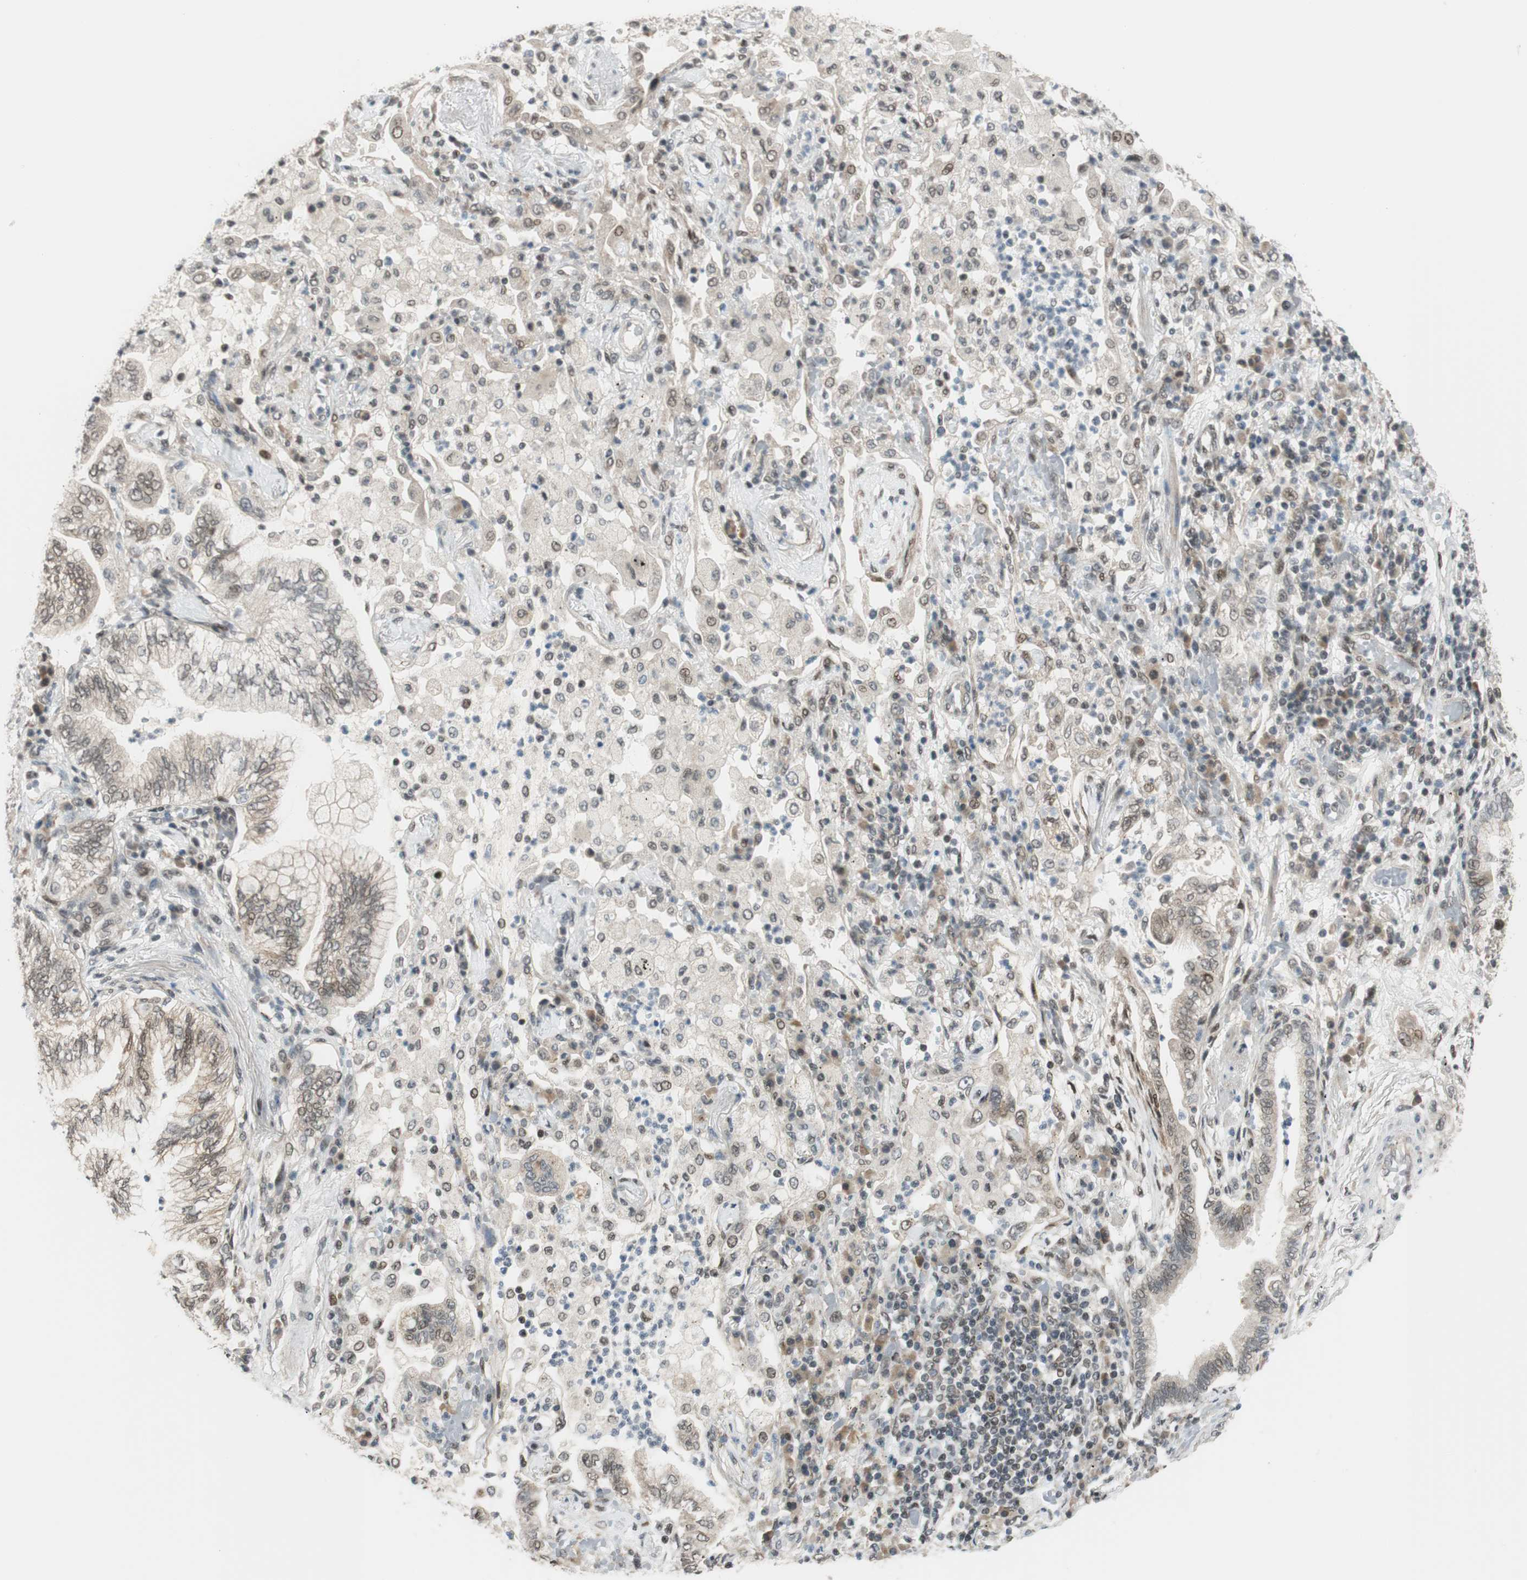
{"staining": {"intensity": "weak", "quantity": ">75%", "location": "cytoplasmic/membranous"}, "tissue": "lung cancer", "cell_type": "Tumor cells", "image_type": "cancer", "snomed": [{"axis": "morphology", "description": "Normal tissue, NOS"}, {"axis": "morphology", "description": "Adenocarcinoma, NOS"}, {"axis": "topography", "description": "Bronchus"}, {"axis": "topography", "description": "Lung"}], "caption": "Immunohistochemical staining of human lung adenocarcinoma reveals weak cytoplasmic/membranous protein expression in approximately >75% of tumor cells.", "gene": "BRMS1", "patient": {"sex": "female", "age": 70}}